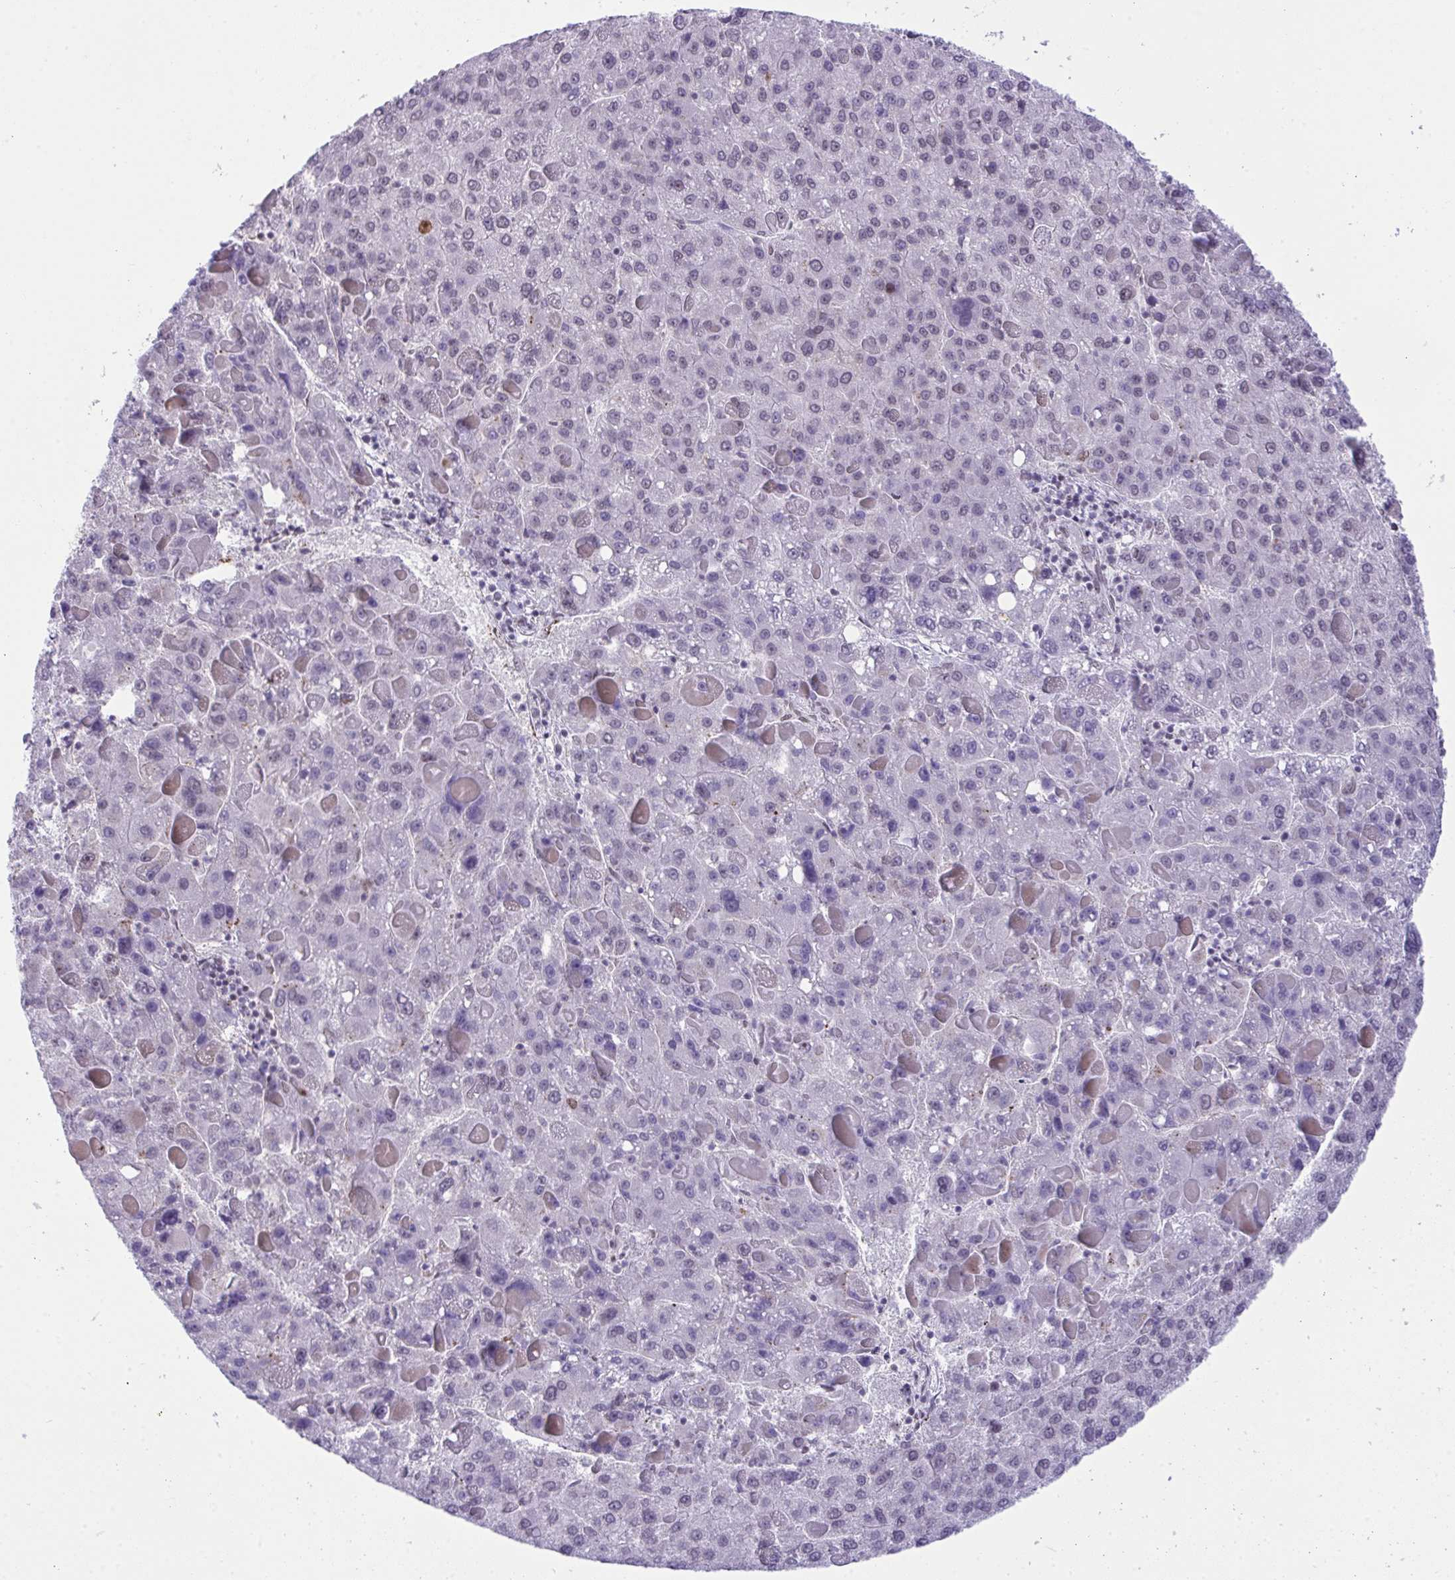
{"staining": {"intensity": "negative", "quantity": "none", "location": "none"}, "tissue": "liver cancer", "cell_type": "Tumor cells", "image_type": "cancer", "snomed": [{"axis": "morphology", "description": "Carcinoma, Hepatocellular, NOS"}, {"axis": "topography", "description": "Liver"}], "caption": "Immunohistochemistry image of neoplastic tissue: human liver cancer stained with DAB (3,3'-diaminobenzidine) exhibits no significant protein expression in tumor cells.", "gene": "ZFHX3", "patient": {"sex": "female", "age": 82}}